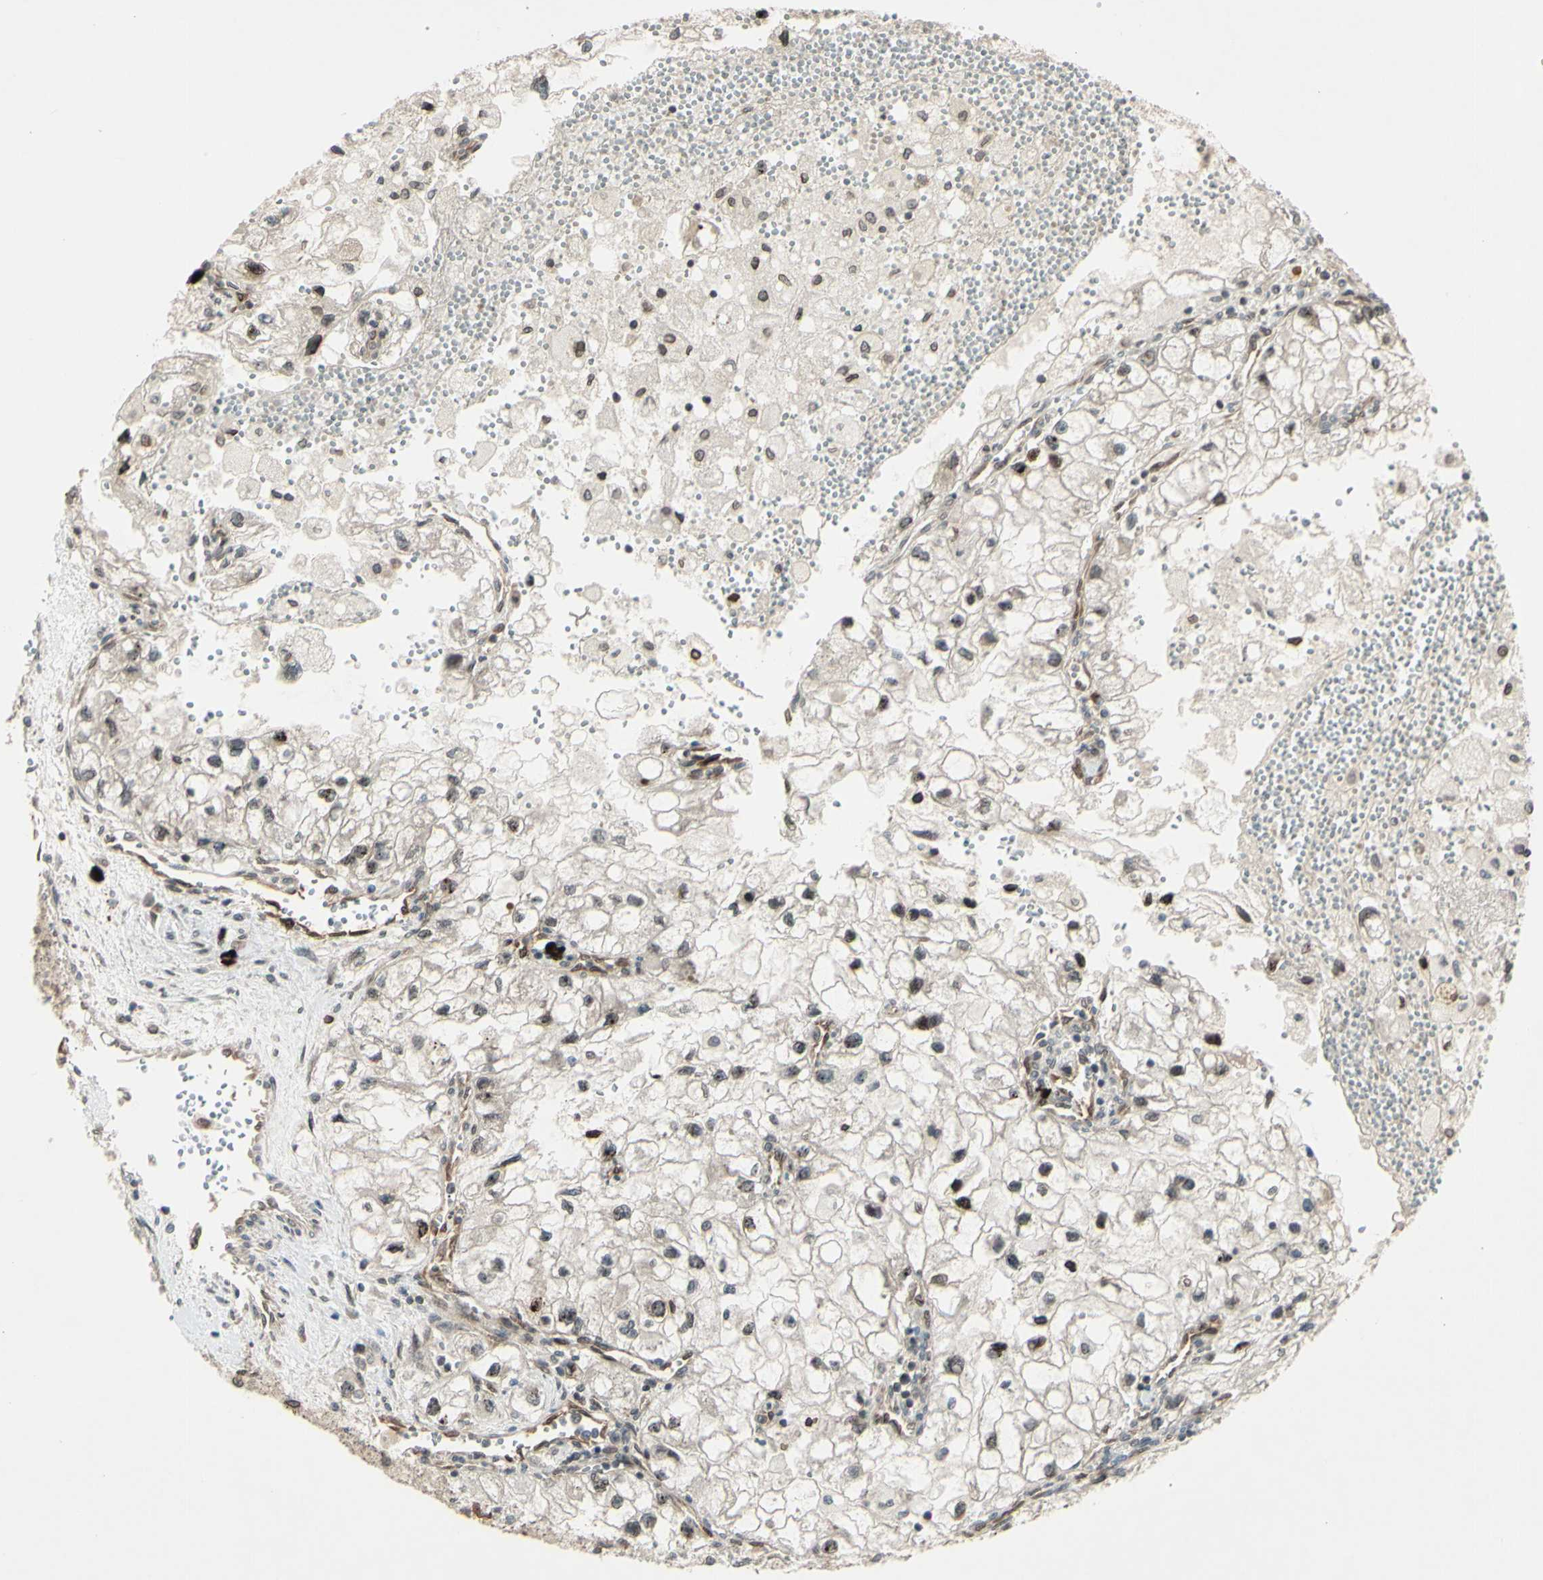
{"staining": {"intensity": "weak", "quantity": "25%-75%", "location": "cytoplasmic/membranous,nuclear"}, "tissue": "renal cancer", "cell_type": "Tumor cells", "image_type": "cancer", "snomed": [{"axis": "morphology", "description": "Adenocarcinoma, NOS"}, {"axis": "topography", "description": "Kidney"}], "caption": "Immunohistochemistry image of neoplastic tissue: renal cancer (adenocarcinoma) stained using IHC displays low levels of weak protein expression localized specifically in the cytoplasmic/membranous and nuclear of tumor cells, appearing as a cytoplasmic/membranous and nuclear brown color.", "gene": "MLF2", "patient": {"sex": "female", "age": 70}}